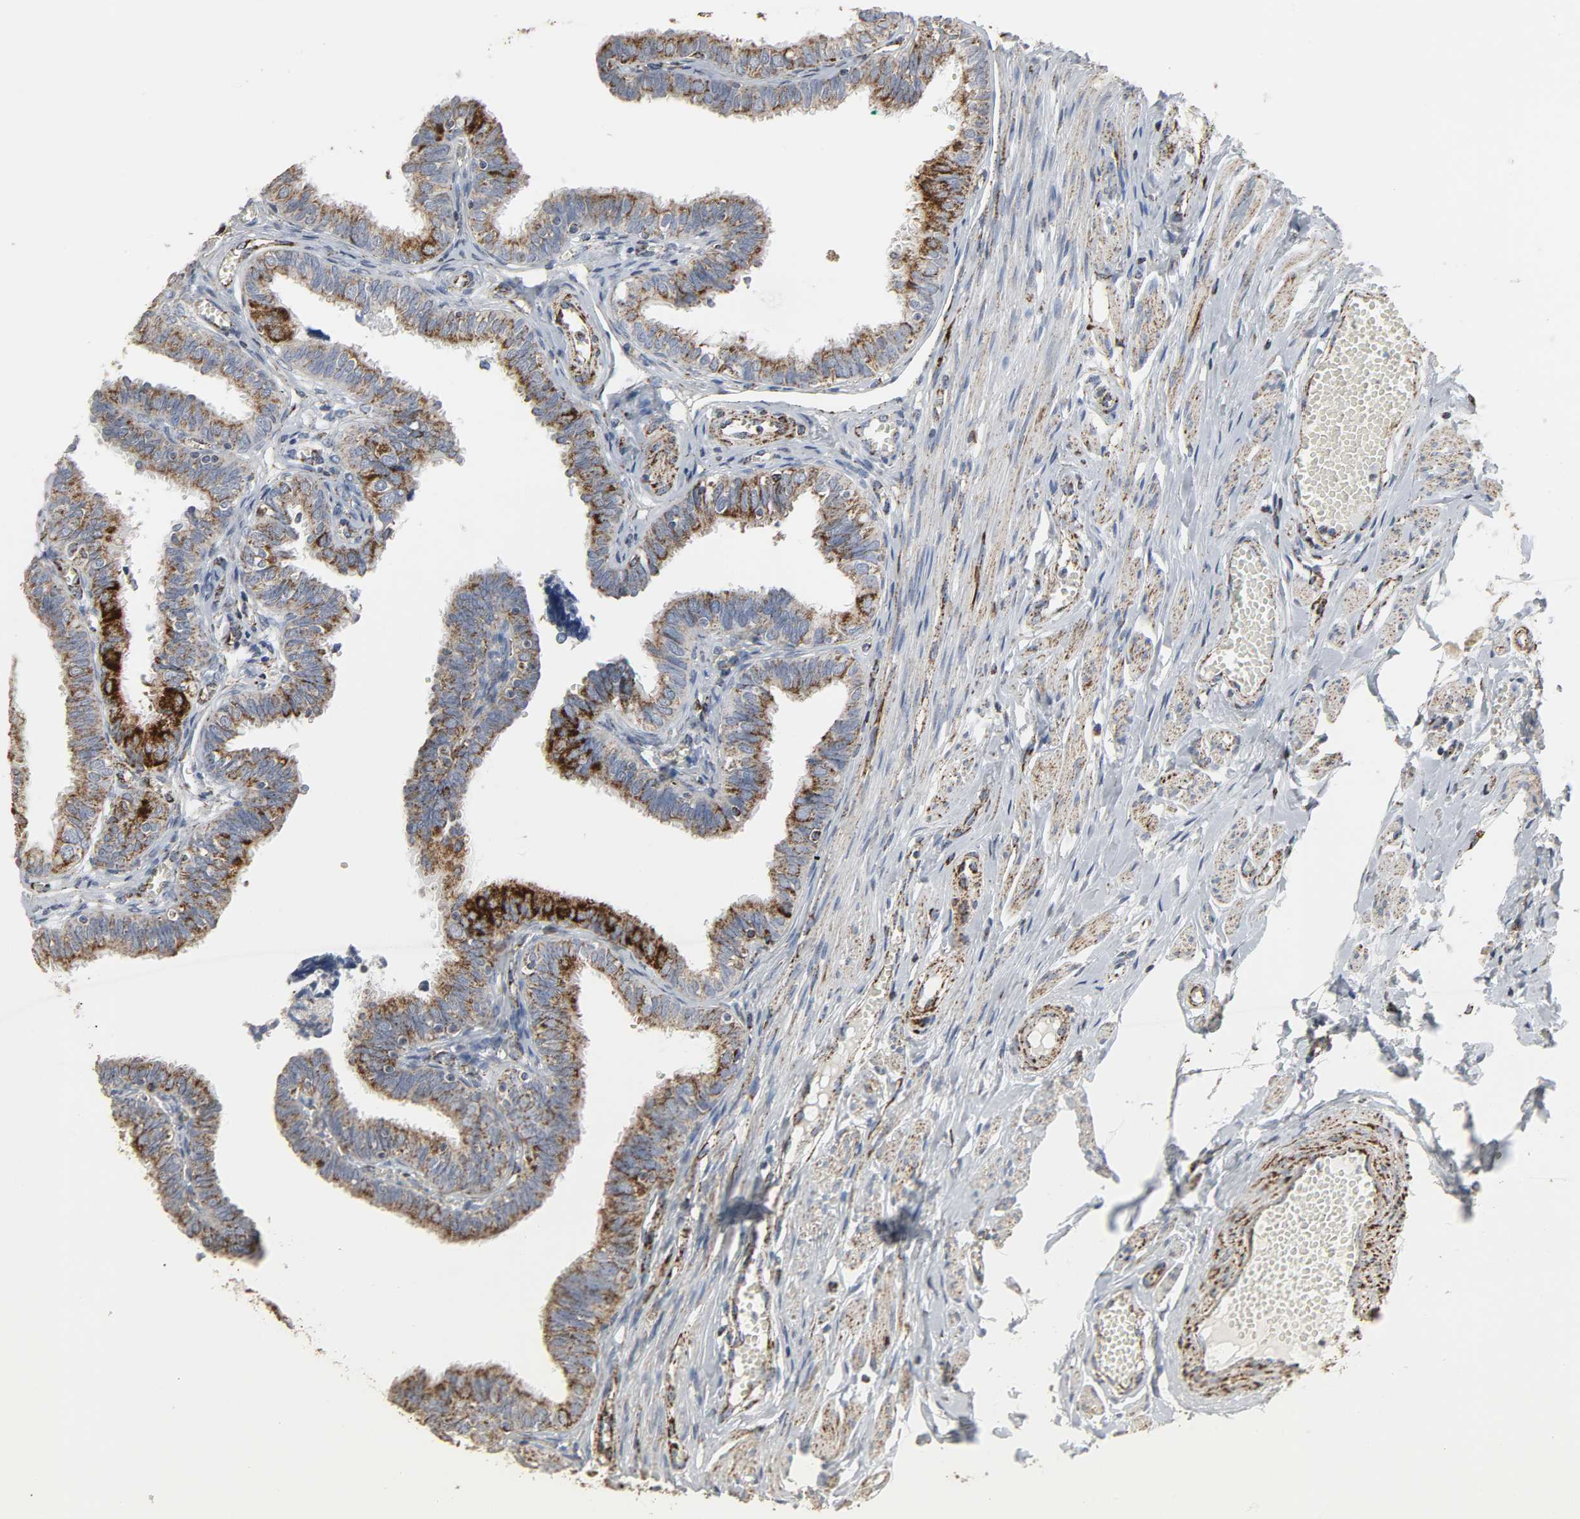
{"staining": {"intensity": "strong", "quantity": ">75%", "location": "cytoplasmic/membranous"}, "tissue": "fallopian tube", "cell_type": "Glandular cells", "image_type": "normal", "snomed": [{"axis": "morphology", "description": "Normal tissue, NOS"}, {"axis": "topography", "description": "Fallopian tube"}], "caption": "Fallopian tube stained for a protein (brown) reveals strong cytoplasmic/membranous positive staining in approximately >75% of glandular cells.", "gene": "ACAT1", "patient": {"sex": "female", "age": 46}}